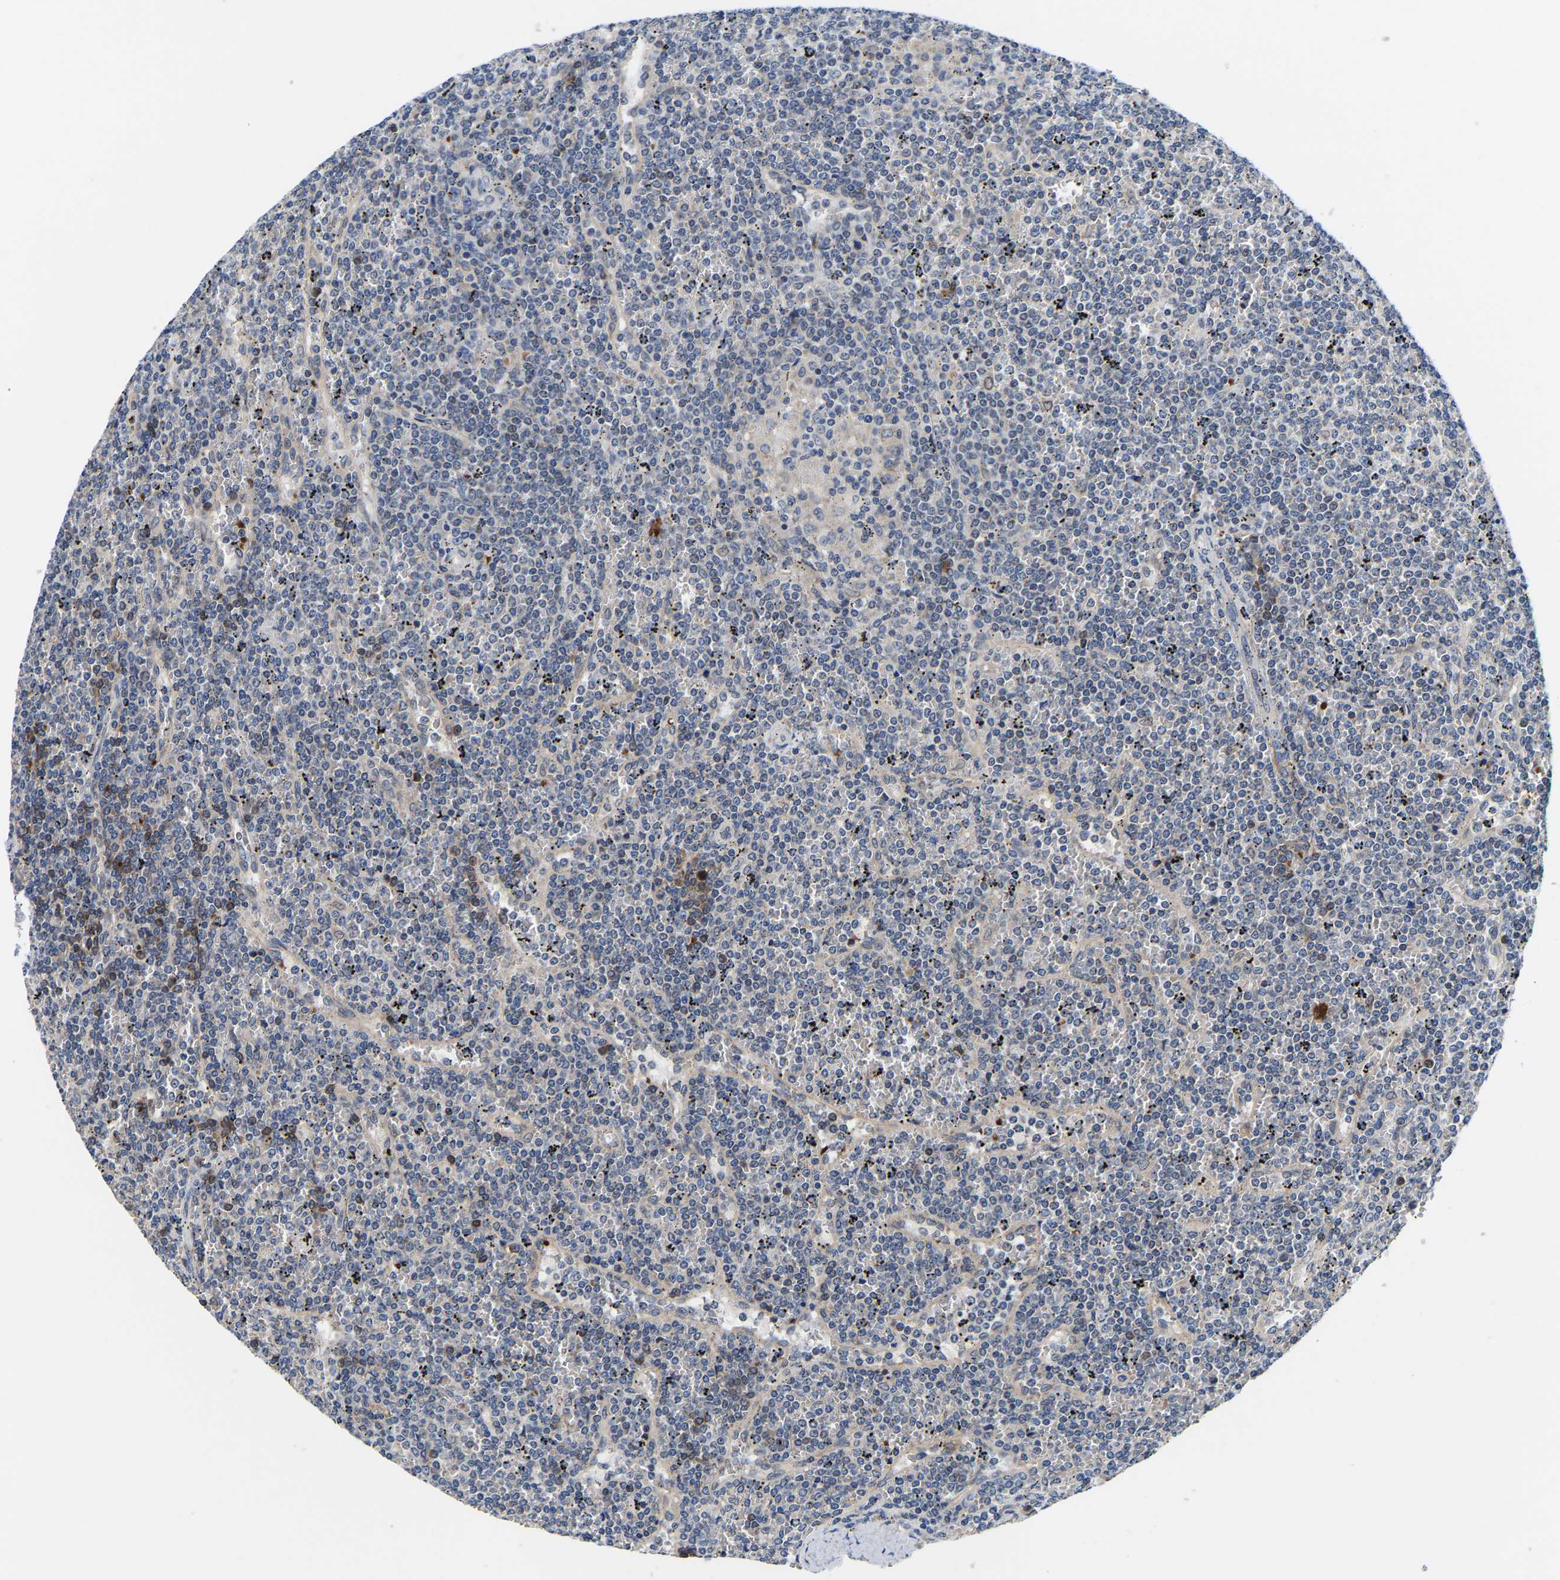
{"staining": {"intensity": "moderate", "quantity": "<25%", "location": "cytoplasmic/membranous"}, "tissue": "lymphoma", "cell_type": "Tumor cells", "image_type": "cancer", "snomed": [{"axis": "morphology", "description": "Malignant lymphoma, non-Hodgkin's type, Low grade"}, {"axis": "topography", "description": "Spleen"}], "caption": "Protein staining by IHC shows moderate cytoplasmic/membranous expression in approximately <25% of tumor cells in malignant lymphoma, non-Hodgkin's type (low-grade).", "gene": "RINT1", "patient": {"sex": "female", "age": 19}}